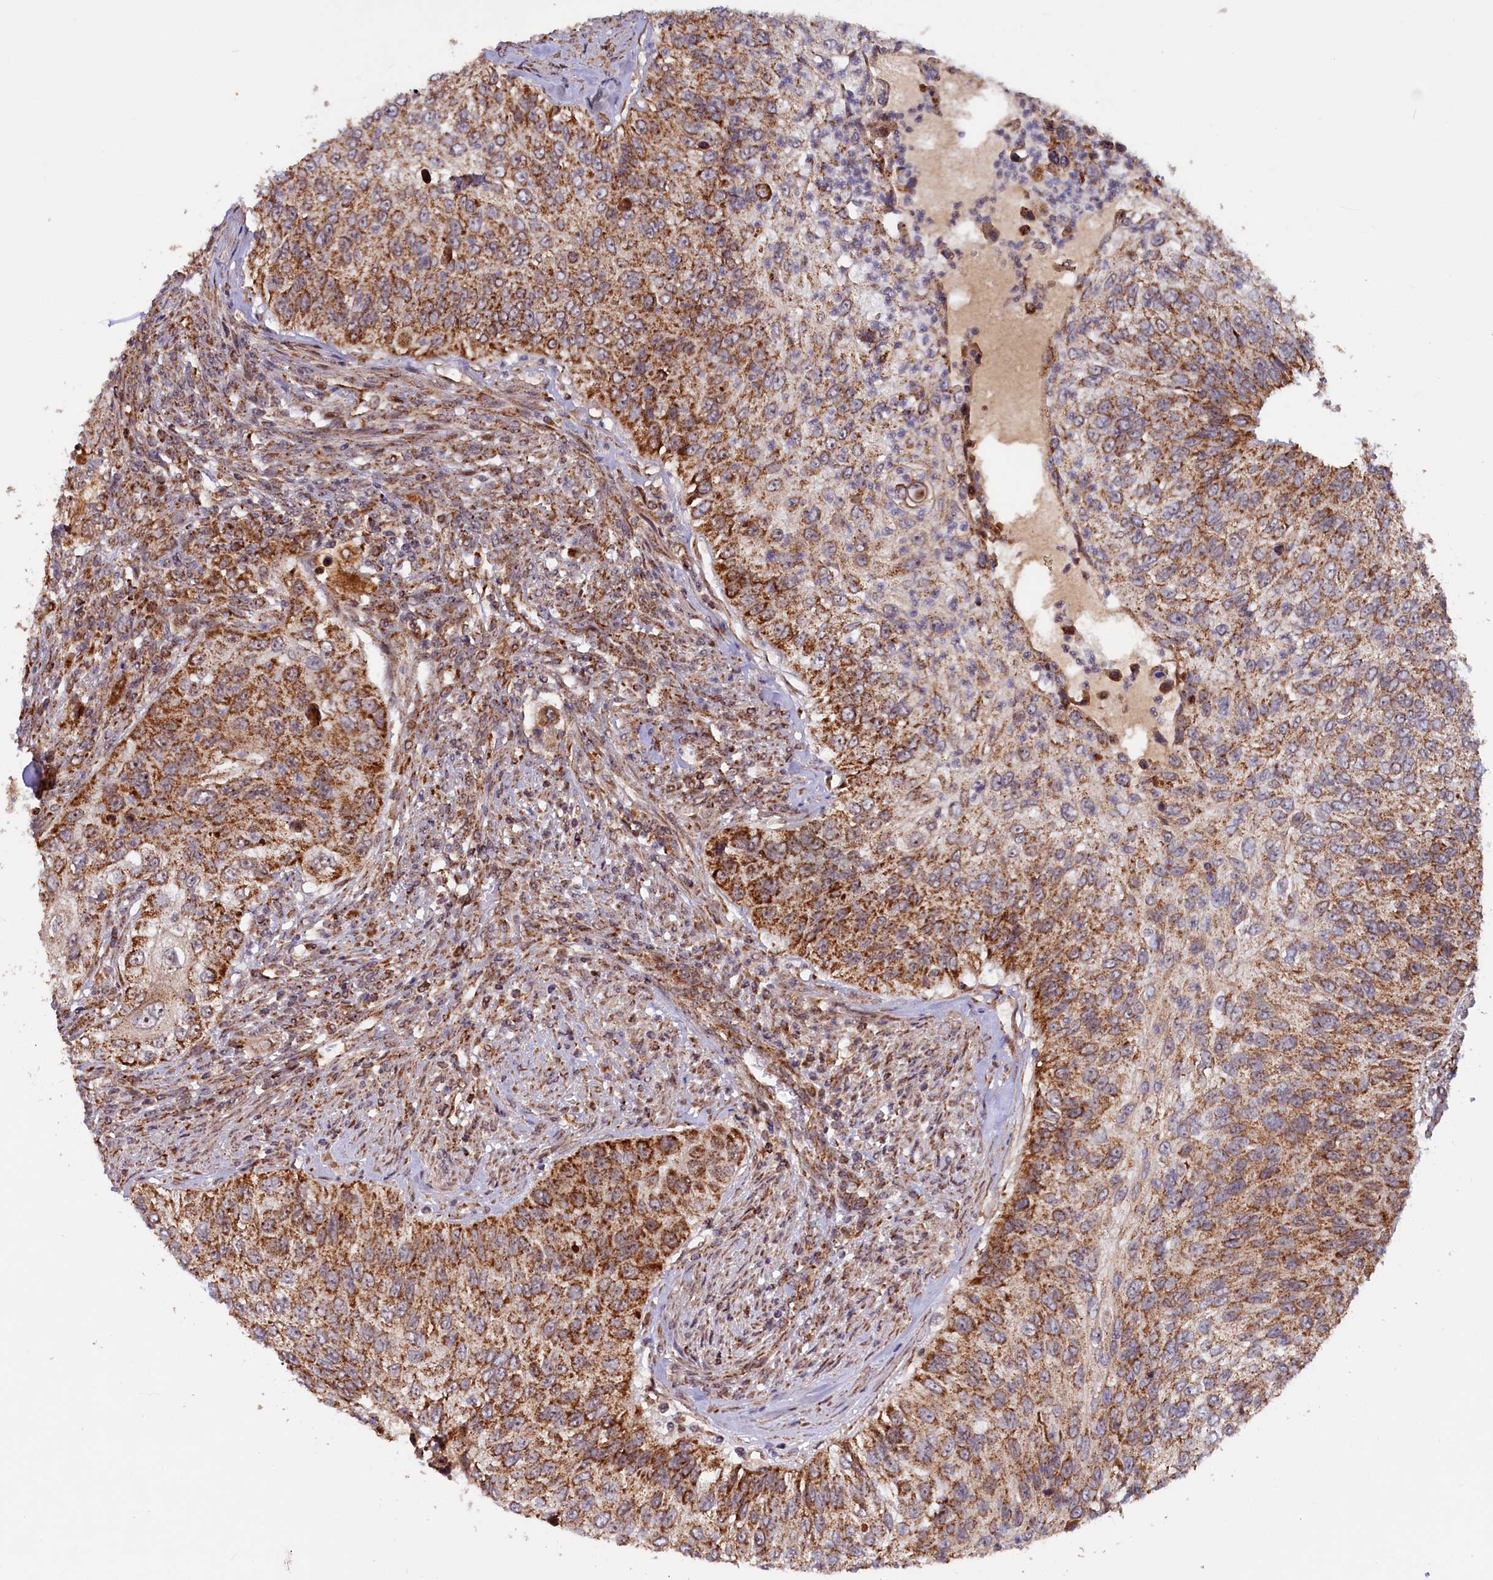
{"staining": {"intensity": "strong", "quantity": "25%-75%", "location": "cytoplasmic/membranous"}, "tissue": "urothelial cancer", "cell_type": "Tumor cells", "image_type": "cancer", "snomed": [{"axis": "morphology", "description": "Urothelial carcinoma, High grade"}, {"axis": "topography", "description": "Urinary bladder"}], "caption": "A histopathology image showing strong cytoplasmic/membranous staining in approximately 25%-75% of tumor cells in urothelial cancer, as visualized by brown immunohistochemical staining.", "gene": "DUS3L", "patient": {"sex": "female", "age": 60}}